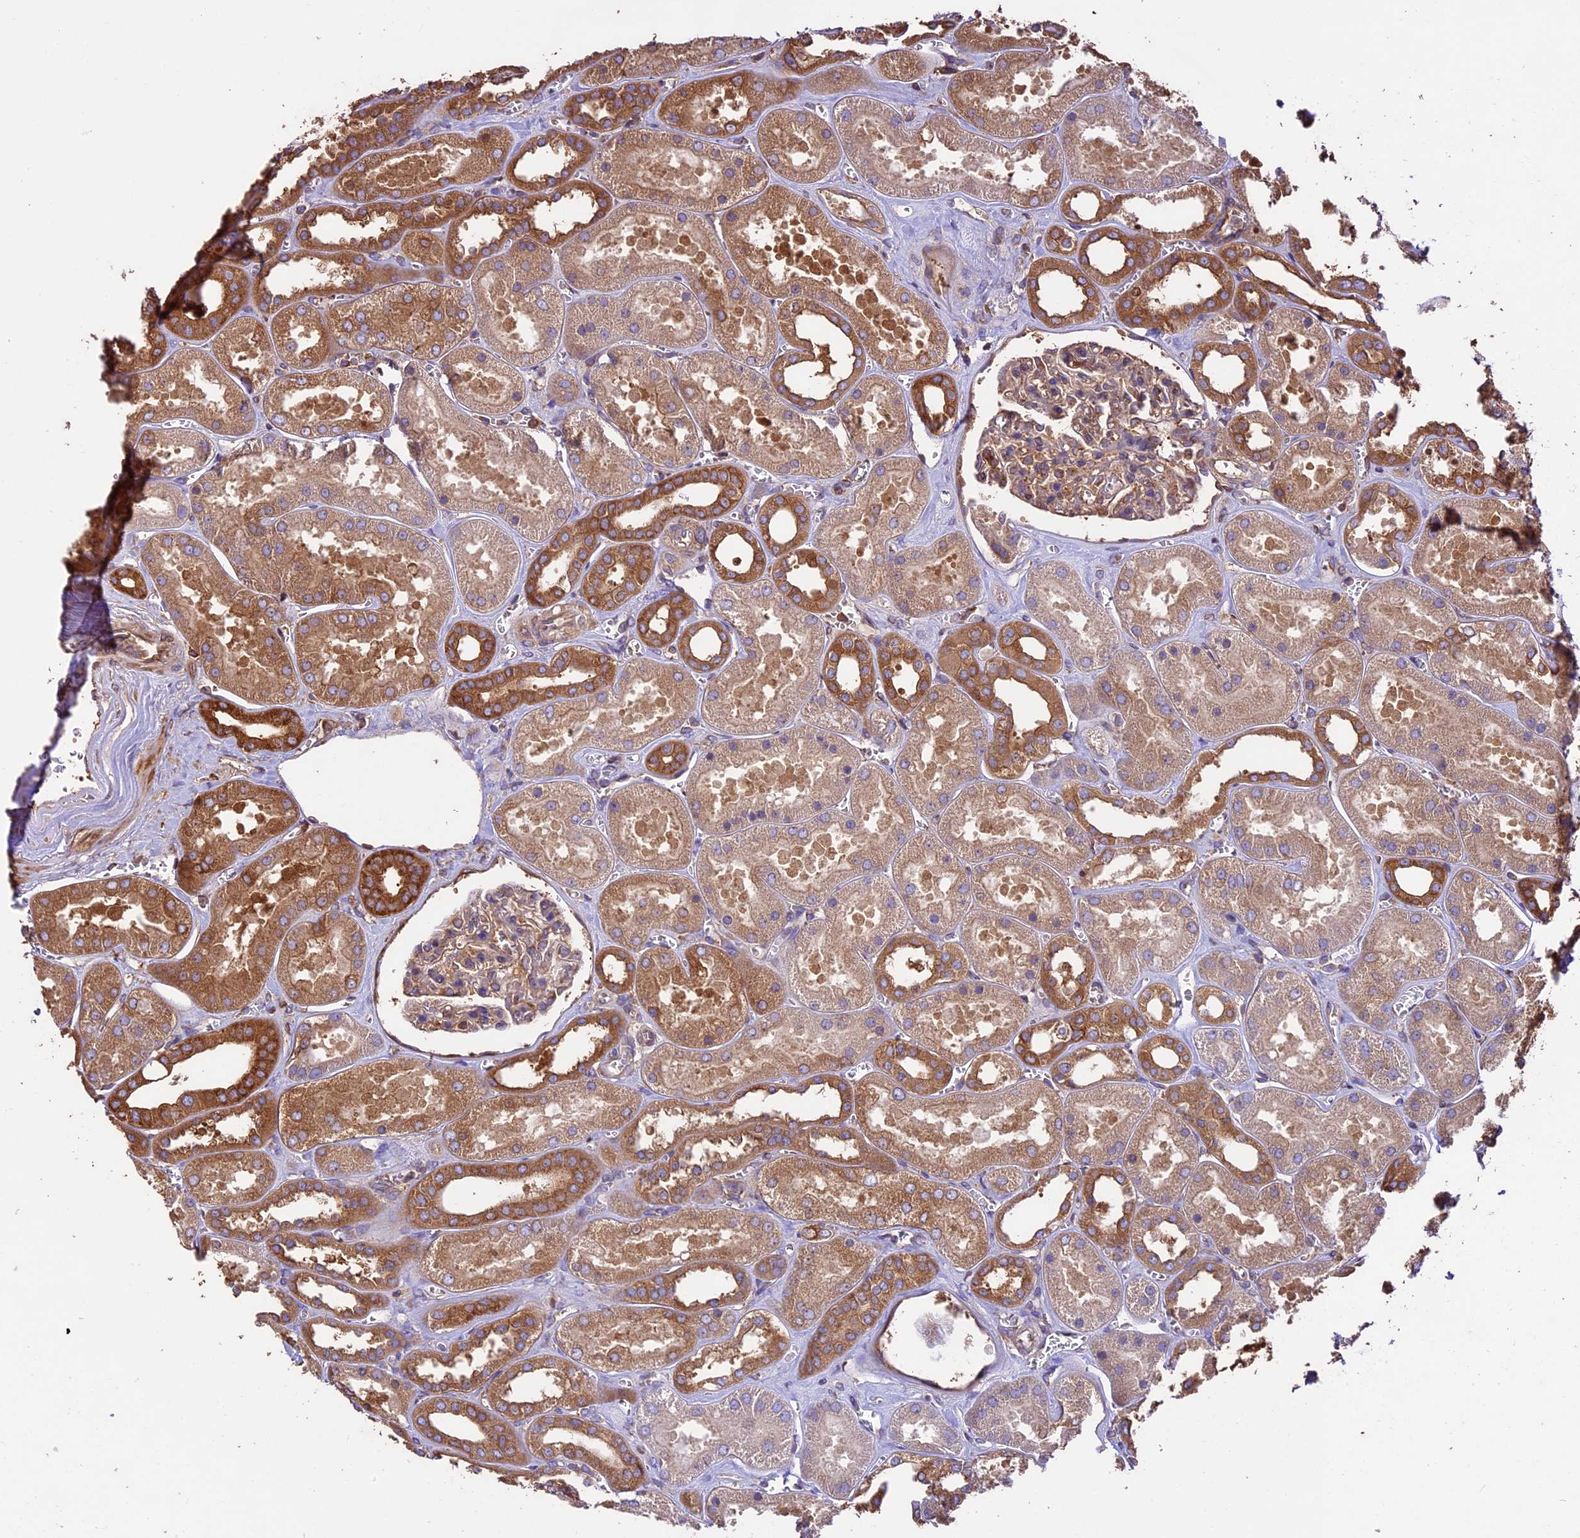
{"staining": {"intensity": "moderate", "quantity": ">75%", "location": "cytoplasmic/membranous"}, "tissue": "kidney", "cell_type": "Cells in glomeruli", "image_type": "normal", "snomed": [{"axis": "morphology", "description": "Normal tissue, NOS"}, {"axis": "morphology", "description": "Adenocarcinoma, NOS"}, {"axis": "topography", "description": "Kidney"}], "caption": "An image of kidney stained for a protein reveals moderate cytoplasmic/membranous brown staining in cells in glomeruli. (IHC, brightfield microscopy, high magnification).", "gene": "KARS1", "patient": {"sex": "female", "age": 68}}